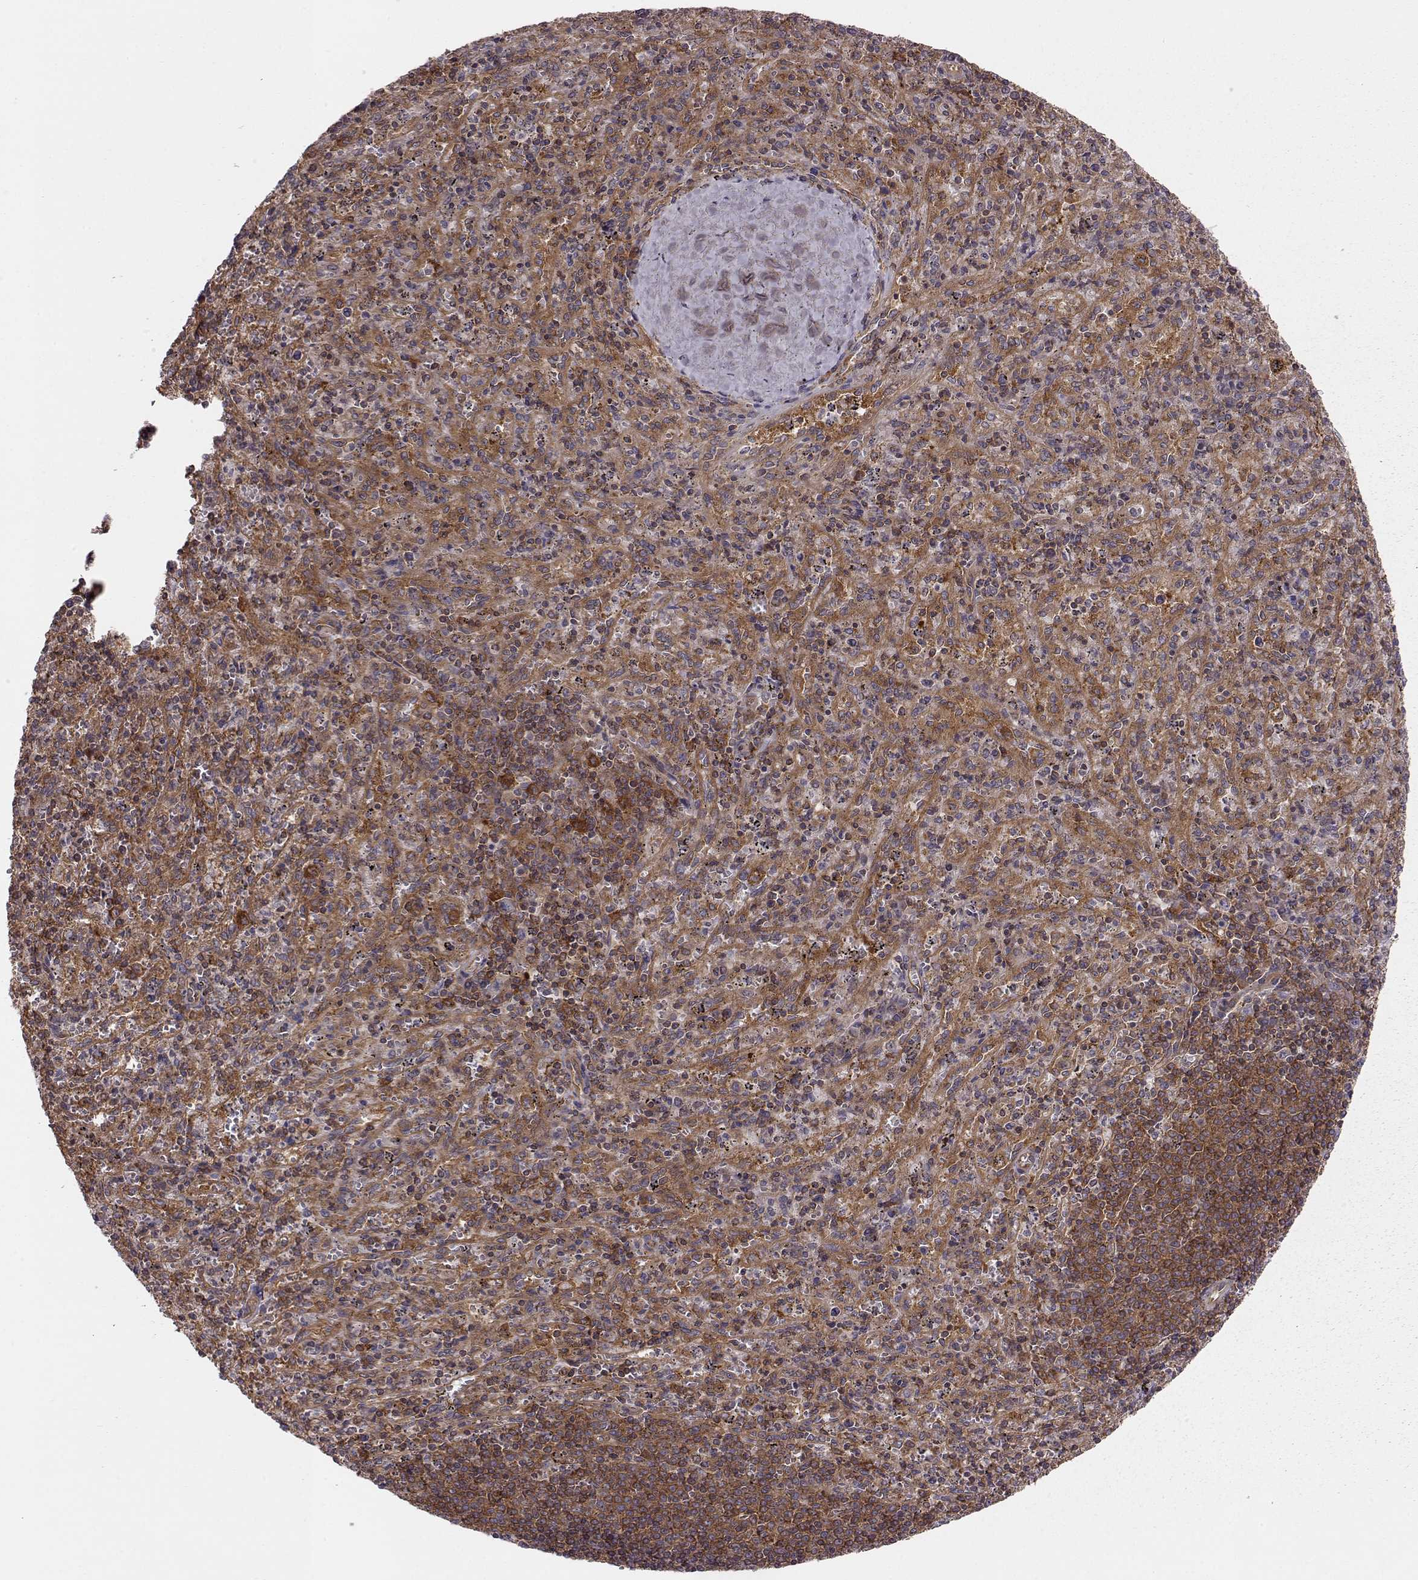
{"staining": {"intensity": "moderate", "quantity": "25%-75%", "location": "cytoplasmic/membranous"}, "tissue": "spleen", "cell_type": "Cells in red pulp", "image_type": "normal", "snomed": [{"axis": "morphology", "description": "Normal tissue, NOS"}, {"axis": "topography", "description": "Spleen"}], "caption": "The immunohistochemical stain shows moderate cytoplasmic/membranous positivity in cells in red pulp of normal spleen. (DAB = brown stain, brightfield microscopy at high magnification).", "gene": "RABGAP1", "patient": {"sex": "male", "age": 57}}